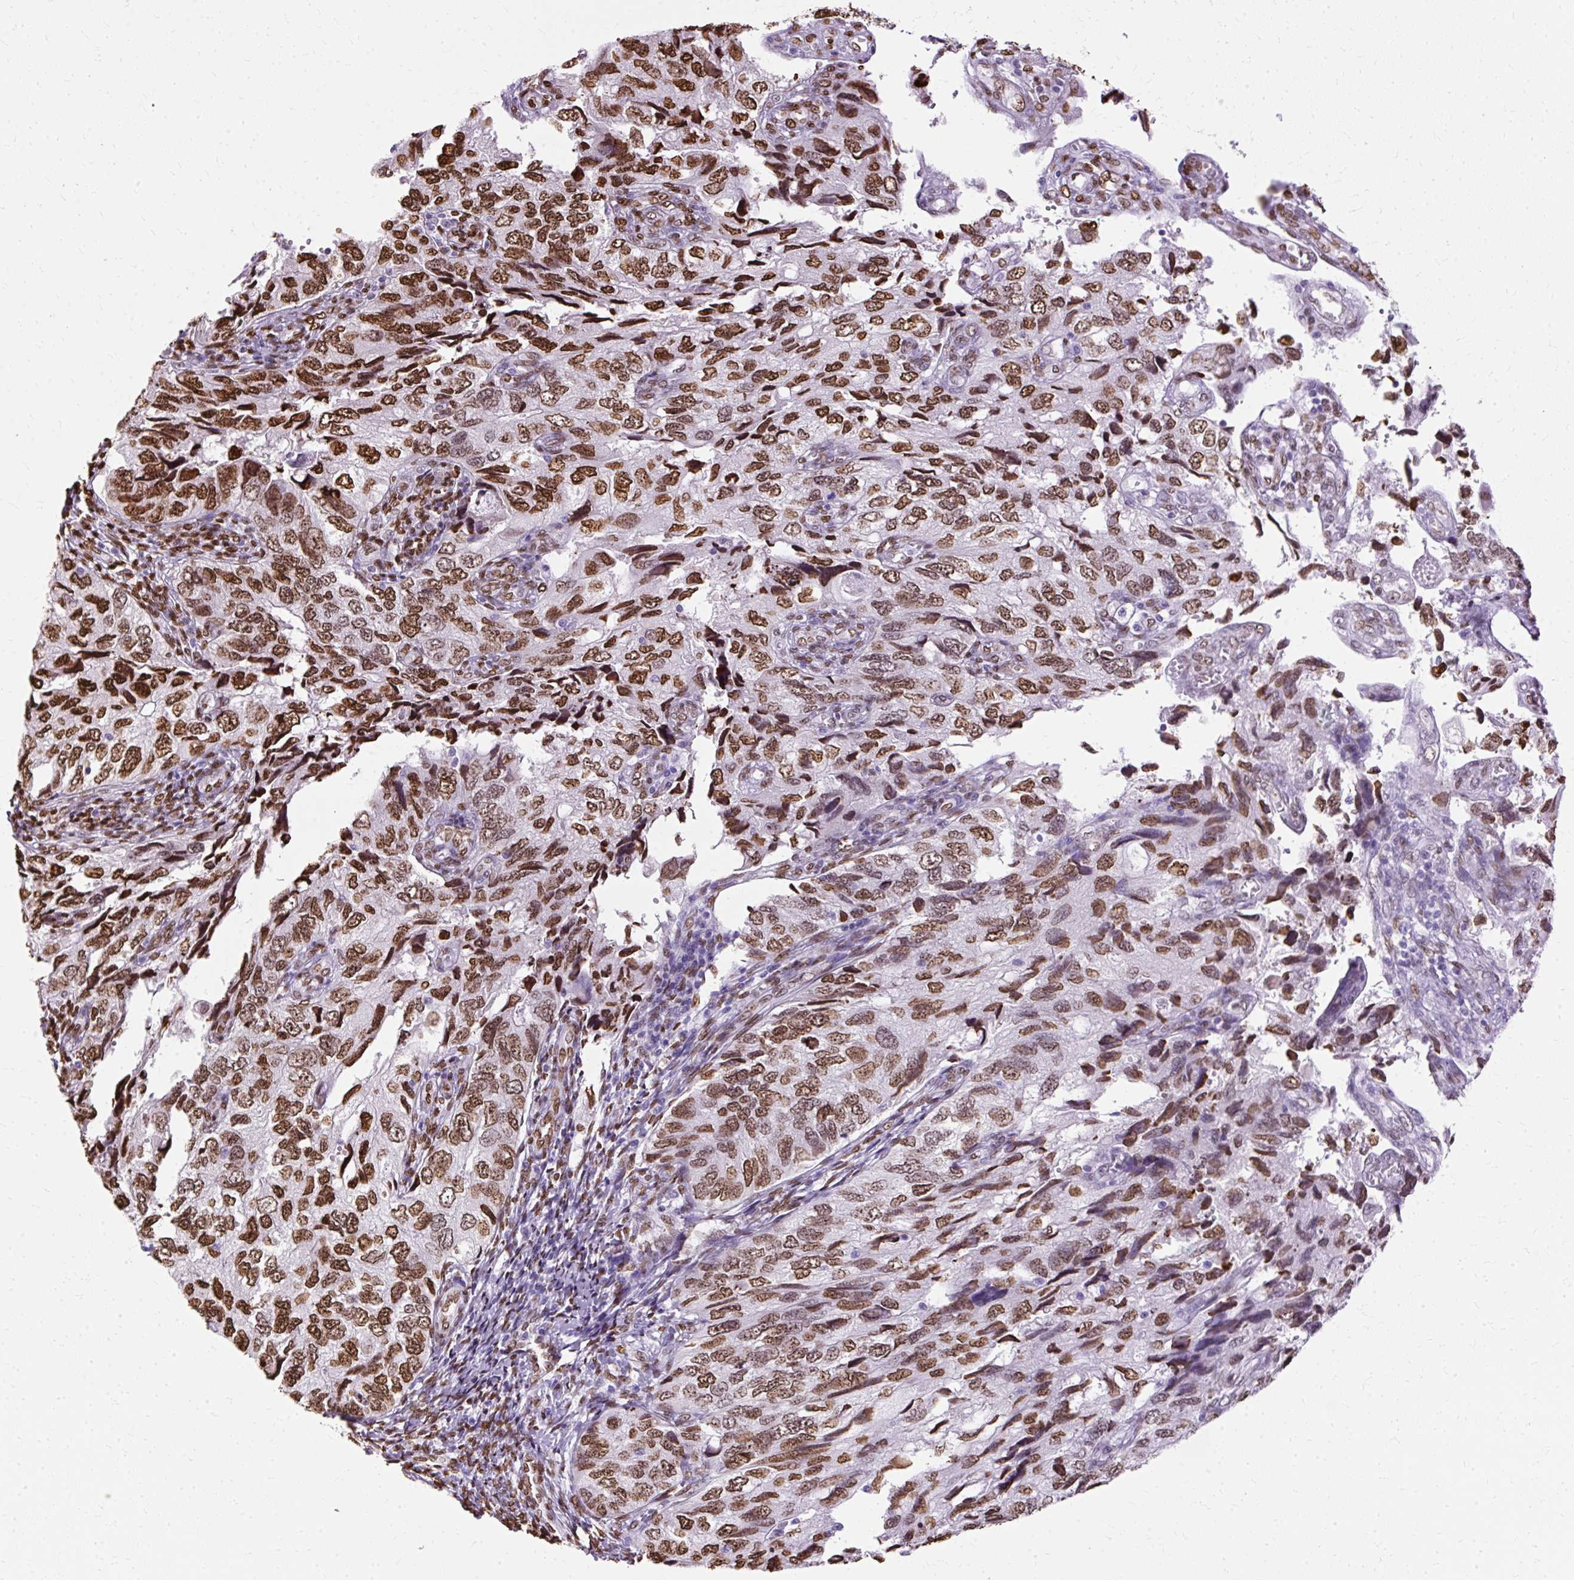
{"staining": {"intensity": "strong", "quantity": ">75%", "location": "nuclear"}, "tissue": "endometrial cancer", "cell_type": "Tumor cells", "image_type": "cancer", "snomed": [{"axis": "morphology", "description": "Carcinoma, NOS"}, {"axis": "topography", "description": "Uterus"}], "caption": "Immunohistochemical staining of carcinoma (endometrial) reveals high levels of strong nuclear protein expression in about >75% of tumor cells.", "gene": "TMEM184C", "patient": {"sex": "female", "age": 76}}